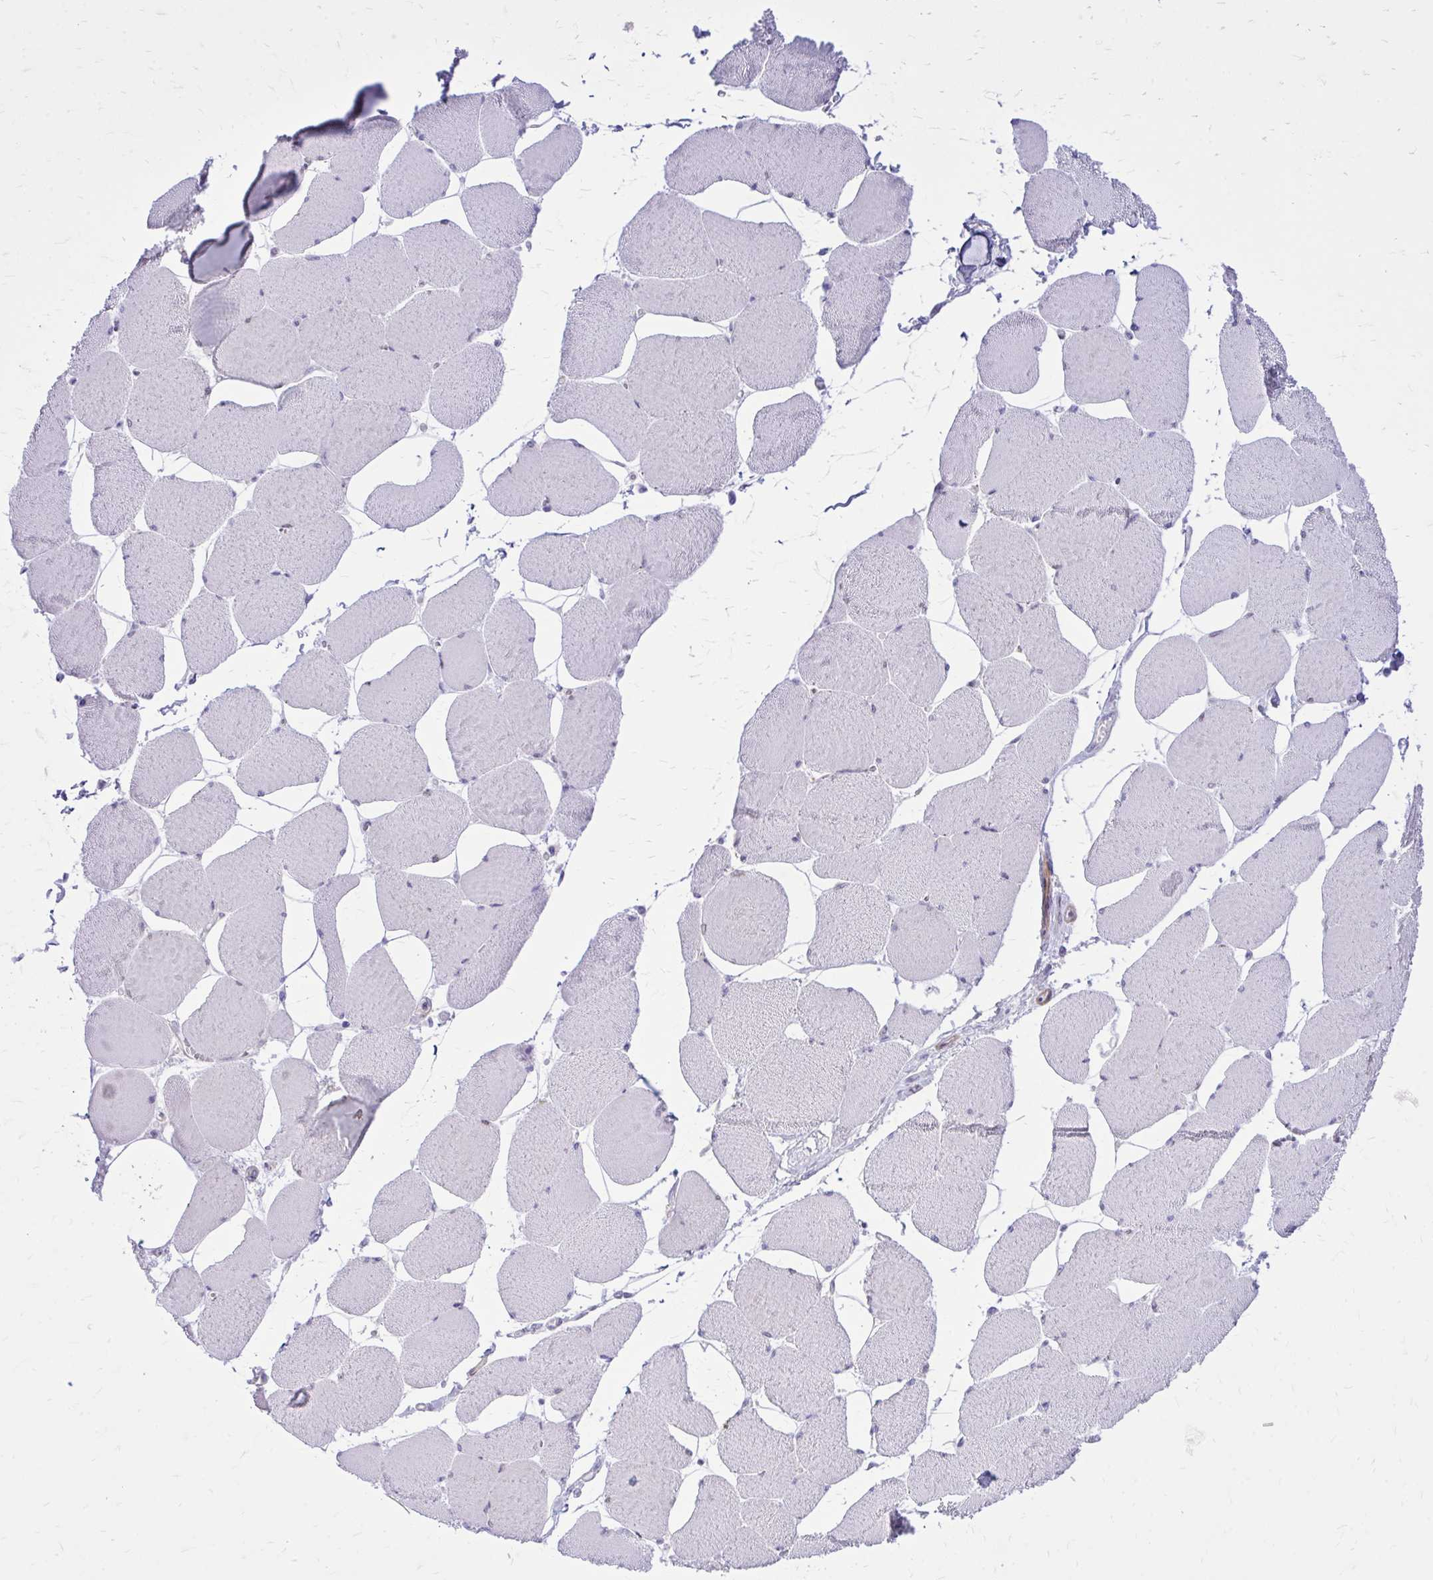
{"staining": {"intensity": "negative", "quantity": "none", "location": "none"}, "tissue": "skeletal muscle", "cell_type": "Myocytes", "image_type": "normal", "snomed": [{"axis": "morphology", "description": "Normal tissue, NOS"}, {"axis": "topography", "description": "Skeletal muscle"}], "caption": "Protein analysis of benign skeletal muscle exhibits no significant staining in myocytes. (DAB (3,3'-diaminobenzidine) immunohistochemistry, high magnification).", "gene": "ADAMTSL1", "patient": {"sex": "female", "age": 75}}